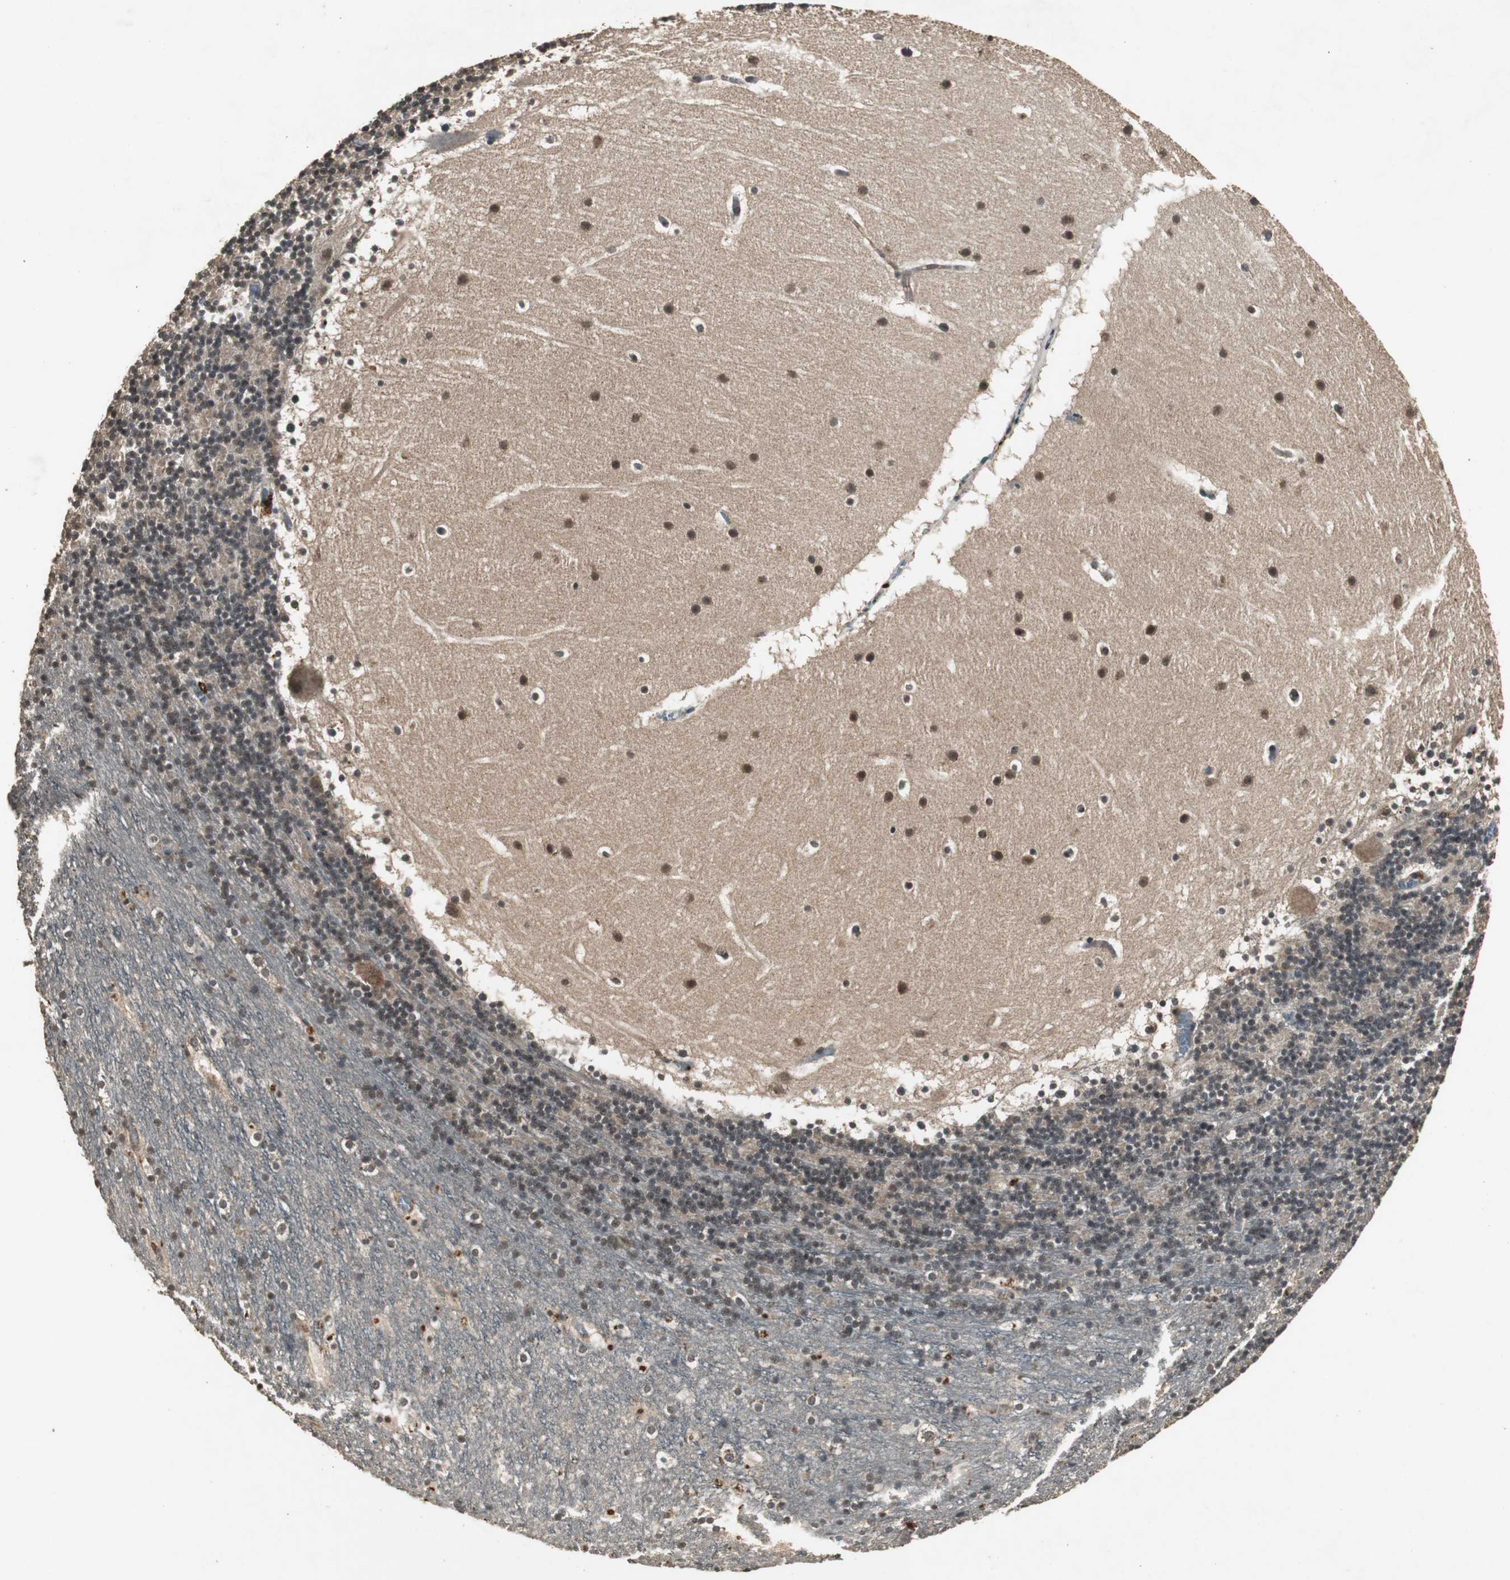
{"staining": {"intensity": "moderate", "quantity": ">75%", "location": "nuclear"}, "tissue": "cerebellum", "cell_type": "Cells in granular layer", "image_type": "normal", "snomed": [{"axis": "morphology", "description": "Normal tissue, NOS"}, {"axis": "topography", "description": "Cerebellum"}], "caption": "Brown immunohistochemical staining in benign human cerebellum exhibits moderate nuclear expression in approximately >75% of cells in granular layer. The protein is stained brown, and the nuclei are stained in blue (DAB (3,3'-diaminobenzidine) IHC with brightfield microscopy, high magnification).", "gene": "EMX1", "patient": {"sex": "male", "age": 45}}